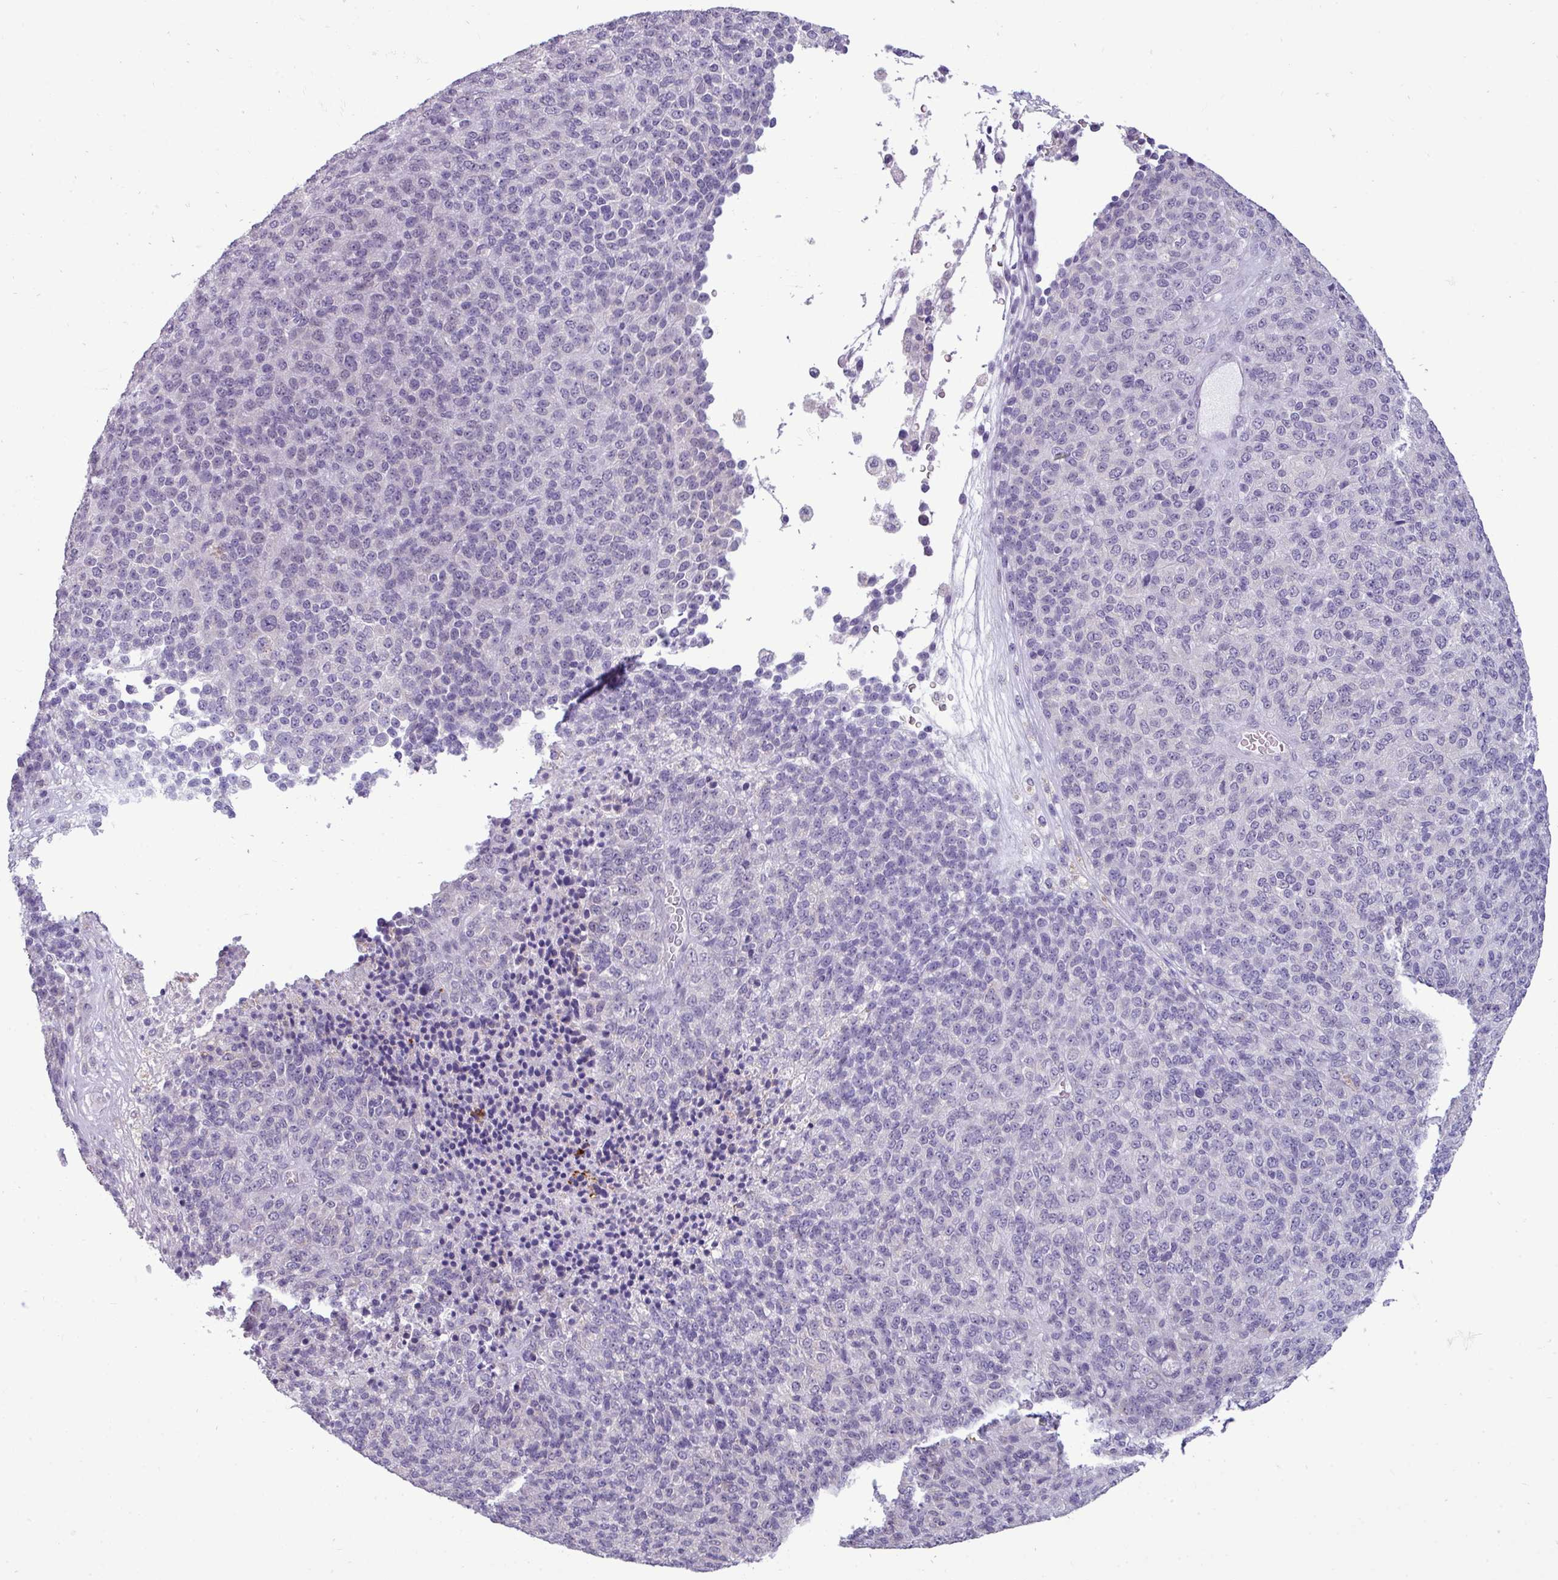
{"staining": {"intensity": "negative", "quantity": "none", "location": "none"}, "tissue": "melanoma", "cell_type": "Tumor cells", "image_type": "cancer", "snomed": [{"axis": "morphology", "description": "Malignant melanoma, Metastatic site"}, {"axis": "topography", "description": "Brain"}], "caption": "Human melanoma stained for a protein using IHC shows no positivity in tumor cells.", "gene": "TRIM39", "patient": {"sex": "female", "age": 56}}